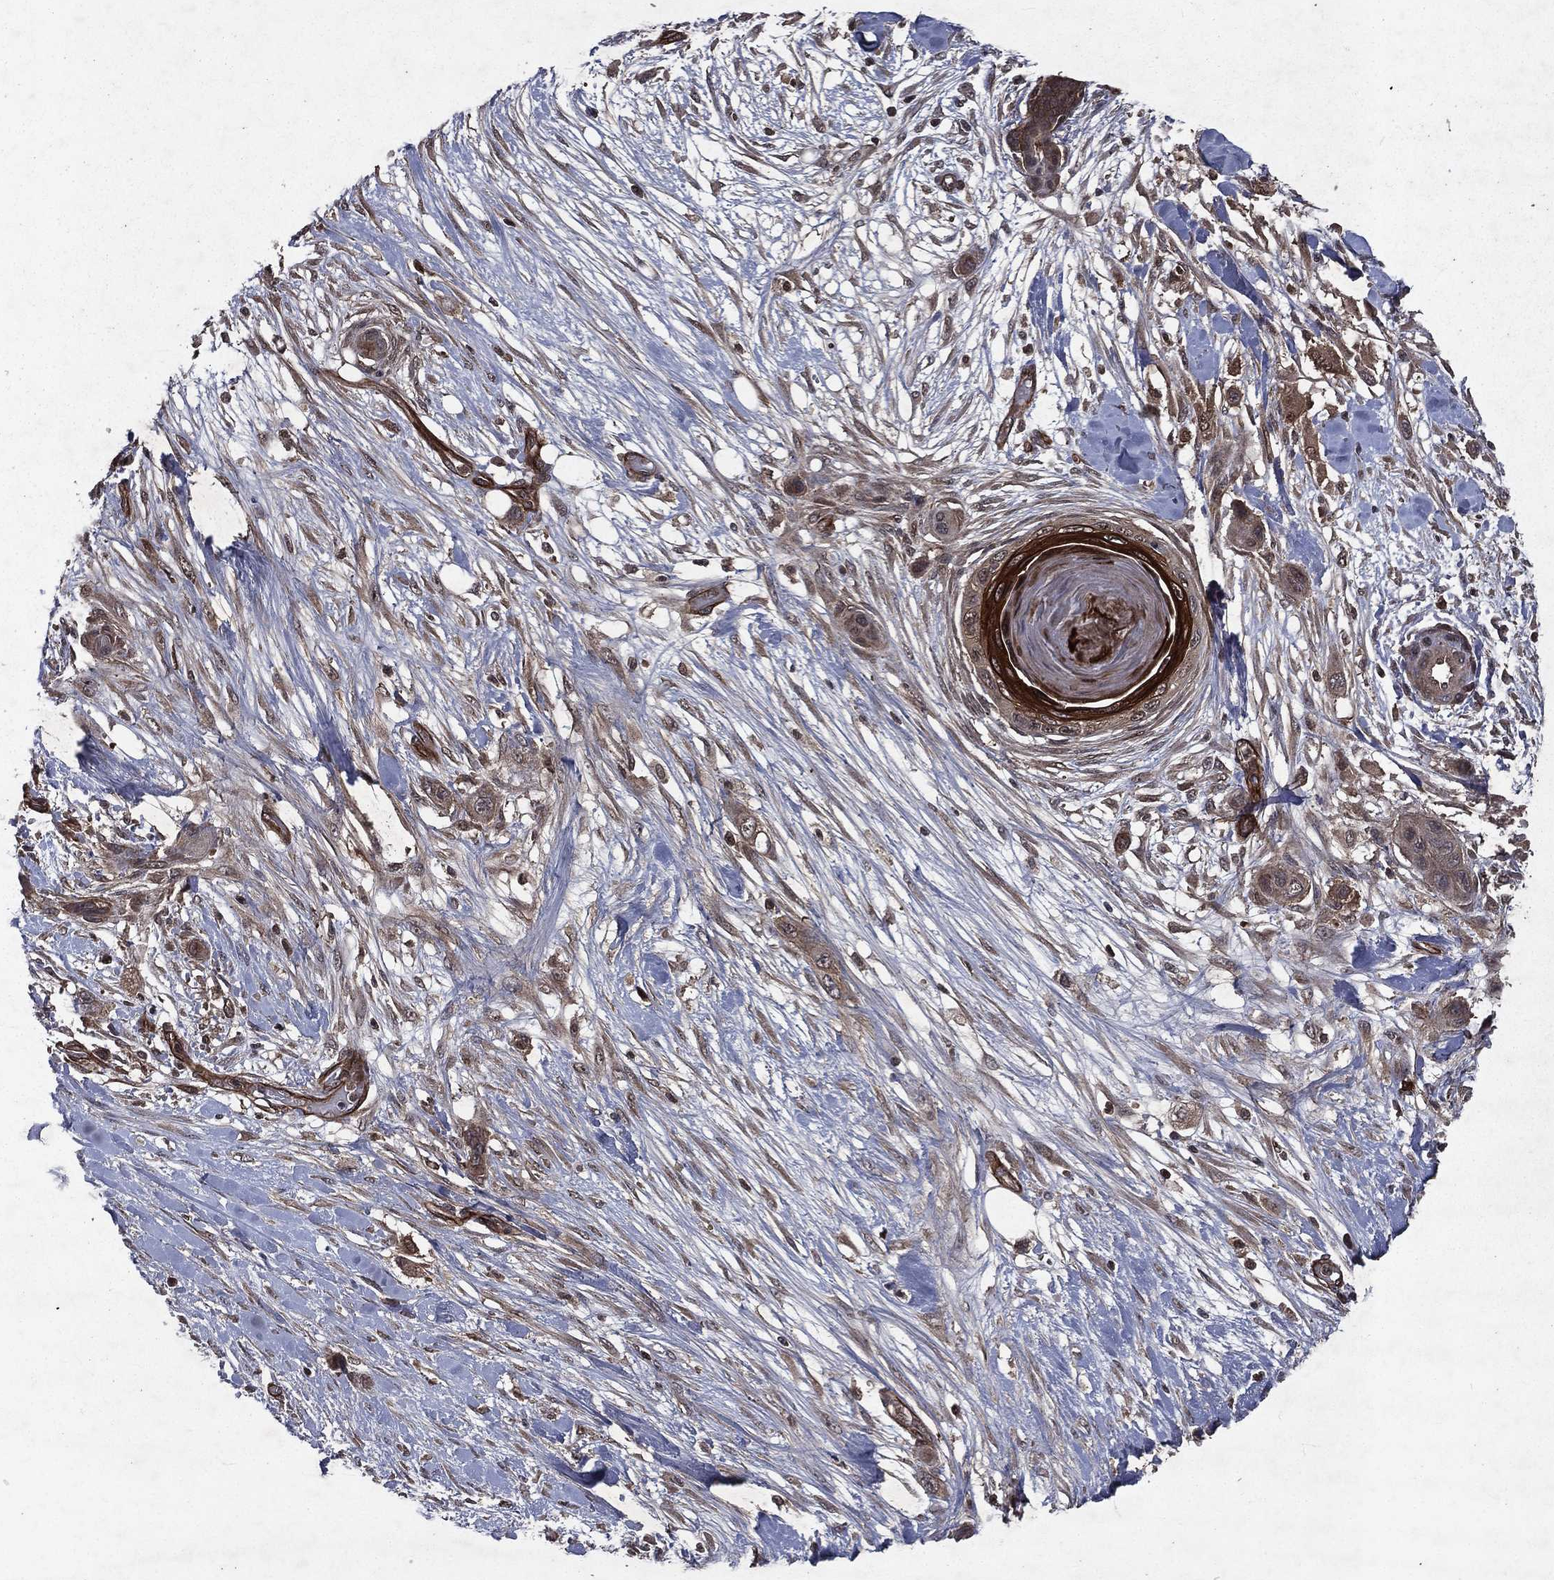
{"staining": {"intensity": "weak", "quantity": "25%-75%", "location": "cytoplasmic/membranous"}, "tissue": "skin cancer", "cell_type": "Tumor cells", "image_type": "cancer", "snomed": [{"axis": "morphology", "description": "Squamous cell carcinoma, NOS"}, {"axis": "topography", "description": "Skin"}], "caption": "IHC histopathology image of neoplastic tissue: skin squamous cell carcinoma stained using immunohistochemistry shows low levels of weak protein expression localized specifically in the cytoplasmic/membranous of tumor cells, appearing as a cytoplasmic/membranous brown color.", "gene": "FGD1", "patient": {"sex": "male", "age": 79}}